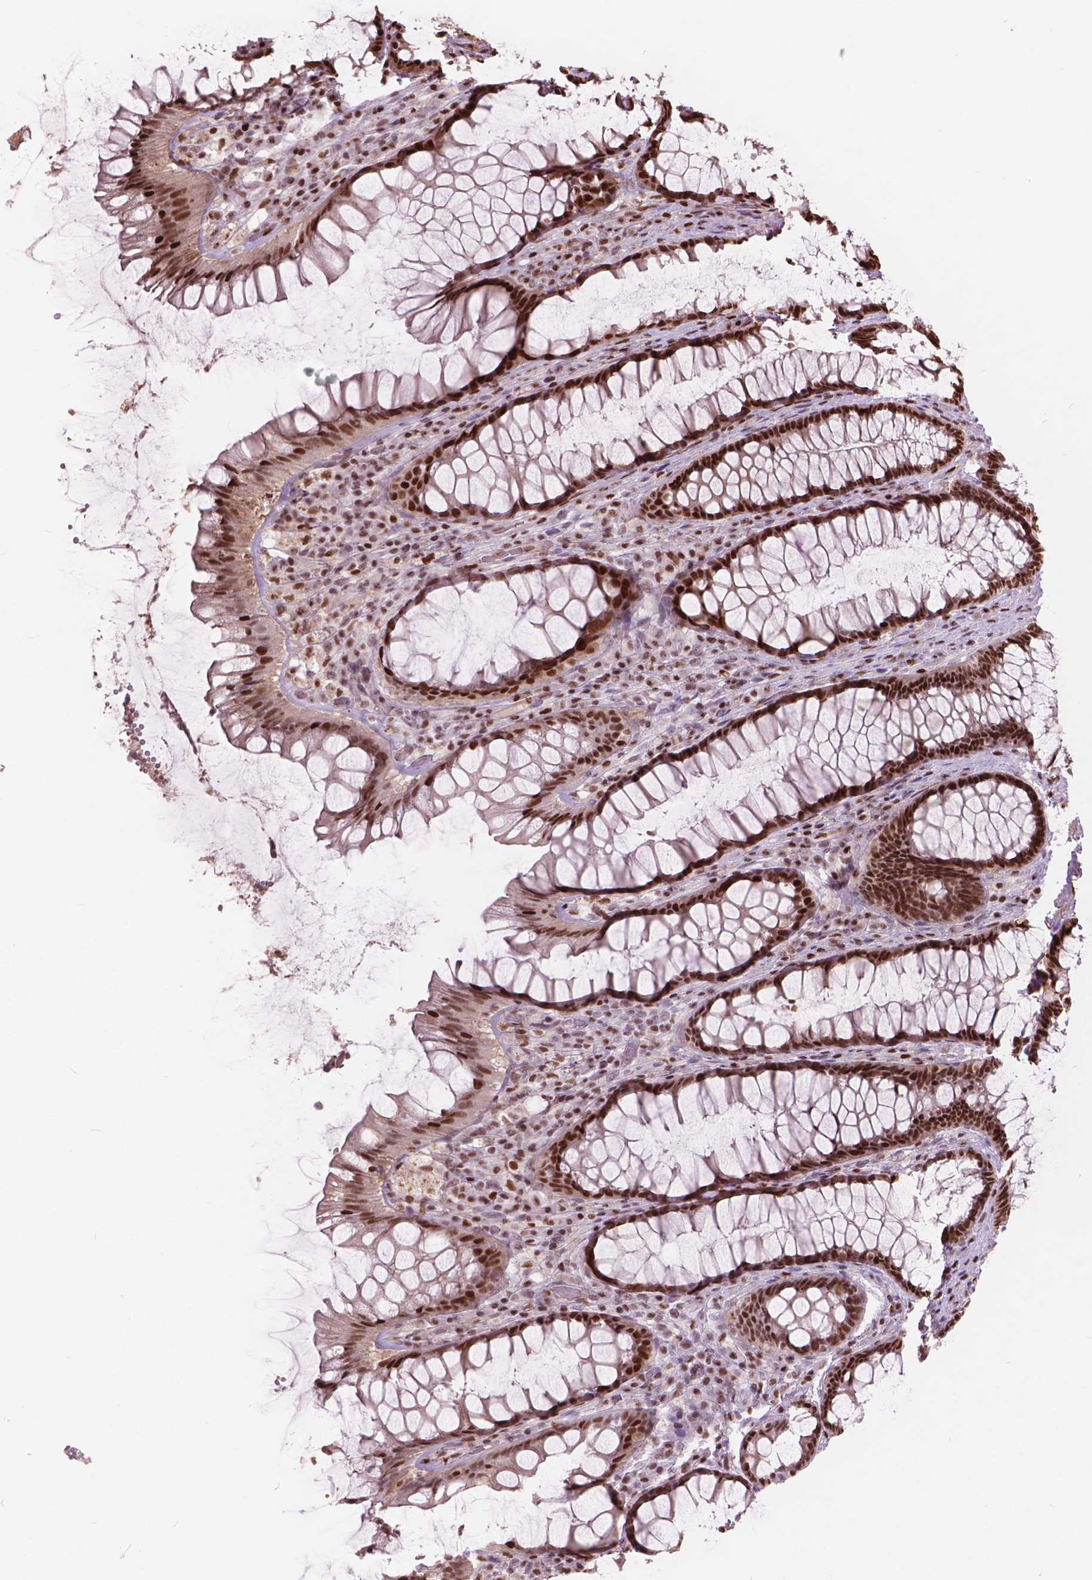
{"staining": {"intensity": "strong", "quantity": ">75%", "location": "nuclear"}, "tissue": "rectum", "cell_type": "Glandular cells", "image_type": "normal", "snomed": [{"axis": "morphology", "description": "Normal tissue, NOS"}, {"axis": "topography", "description": "Rectum"}], "caption": "Strong nuclear protein staining is seen in approximately >75% of glandular cells in rectum. The protein is shown in brown color, while the nuclei are stained blue.", "gene": "ANP32A", "patient": {"sex": "male", "age": 72}}